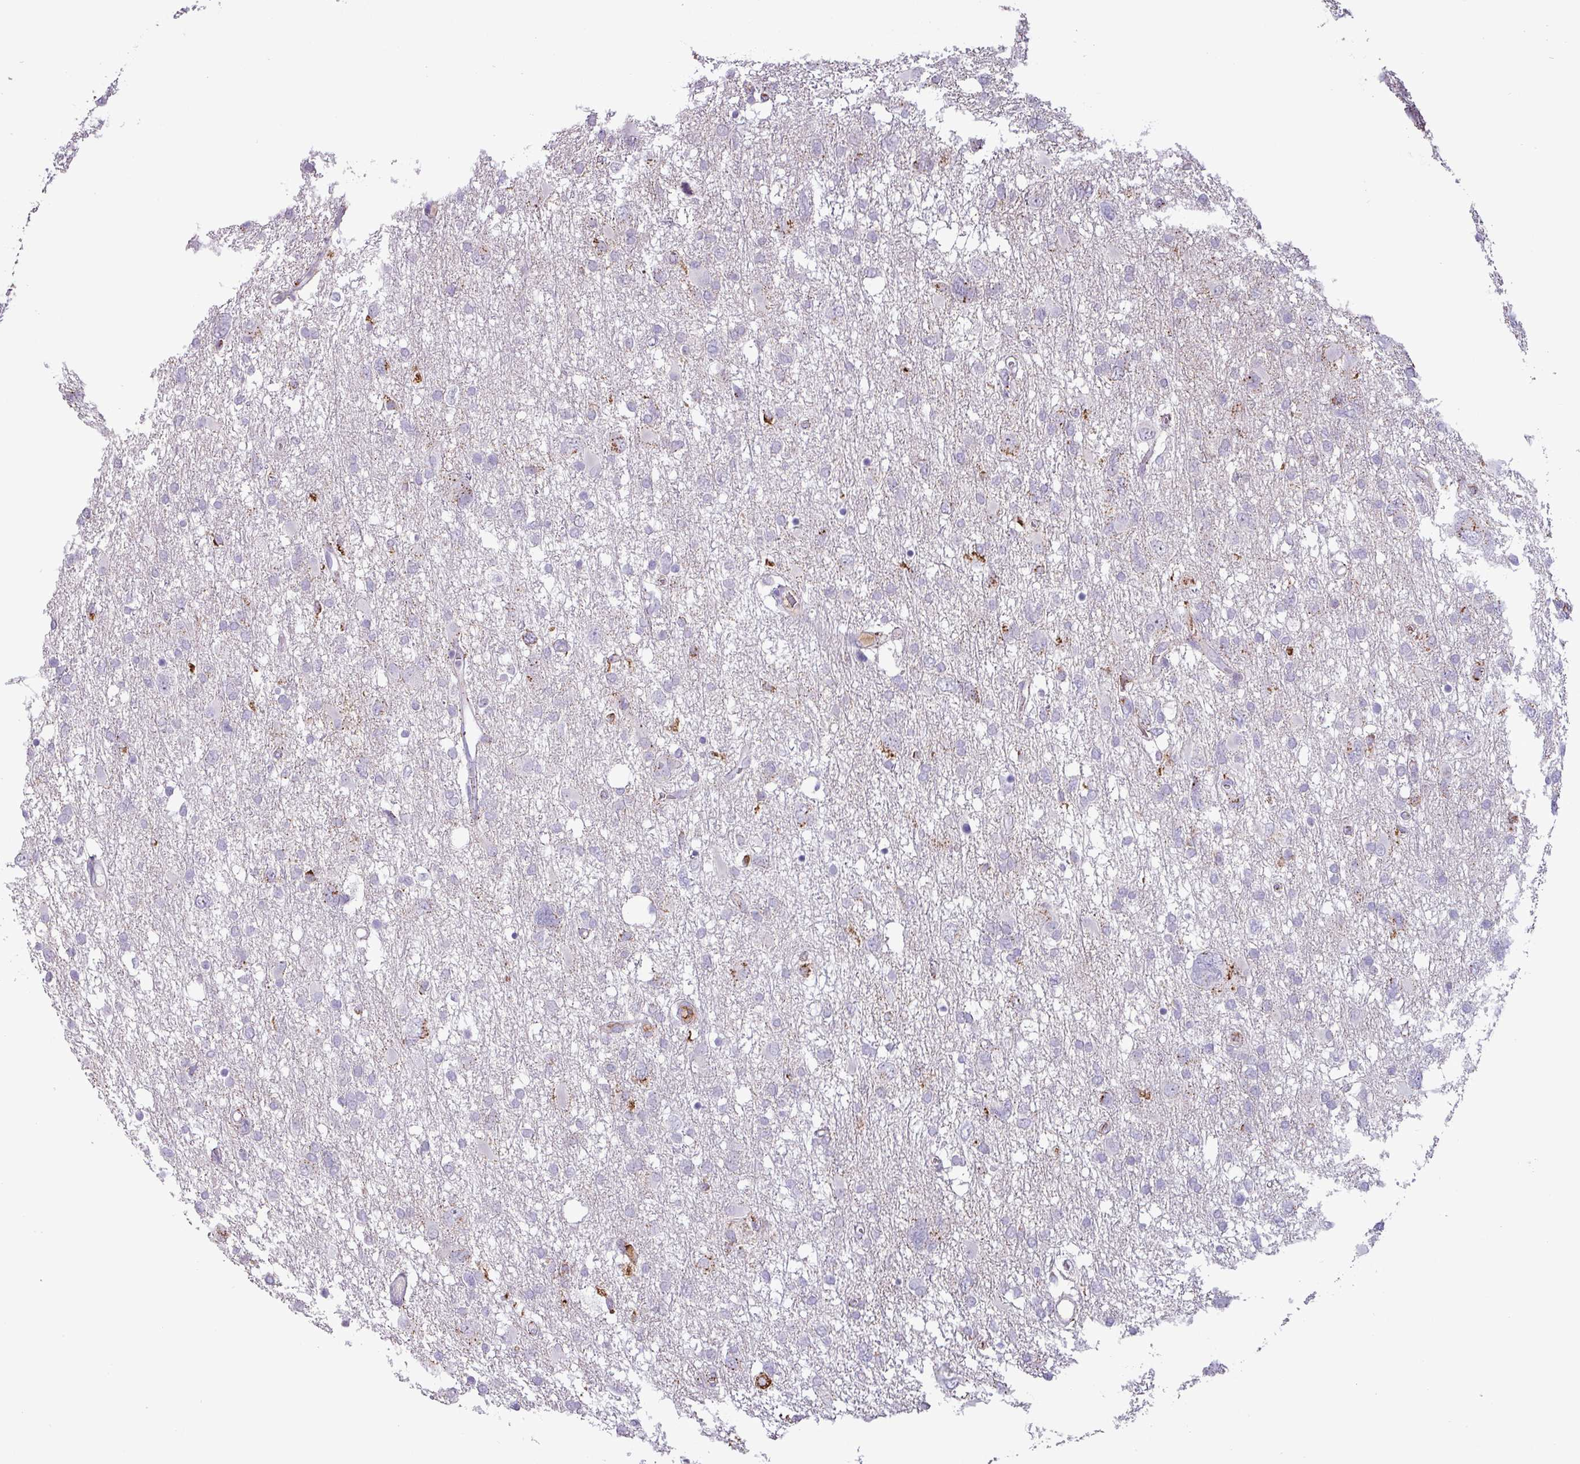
{"staining": {"intensity": "moderate", "quantity": "<25%", "location": "cytoplasmic/membranous"}, "tissue": "glioma", "cell_type": "Tumor cells", "image_type": "cancer", "snomed": [{"axis": "morphology", "description": "Glioma, malignant, High grade"}, {"axis": "topography", "description": "Brain"}], "caption": "Malignant glioma (high-grade) tissue reveals moderate cytoplasmic/membranous positivity in approximately <25% of tumor cells The staining was performed using DAB, with brown indicating positive protein expression. Nuclei are stained blue with hematoxylin.", "gene": "PLIN2", "patient": {"sex": "male", "age": 61}}